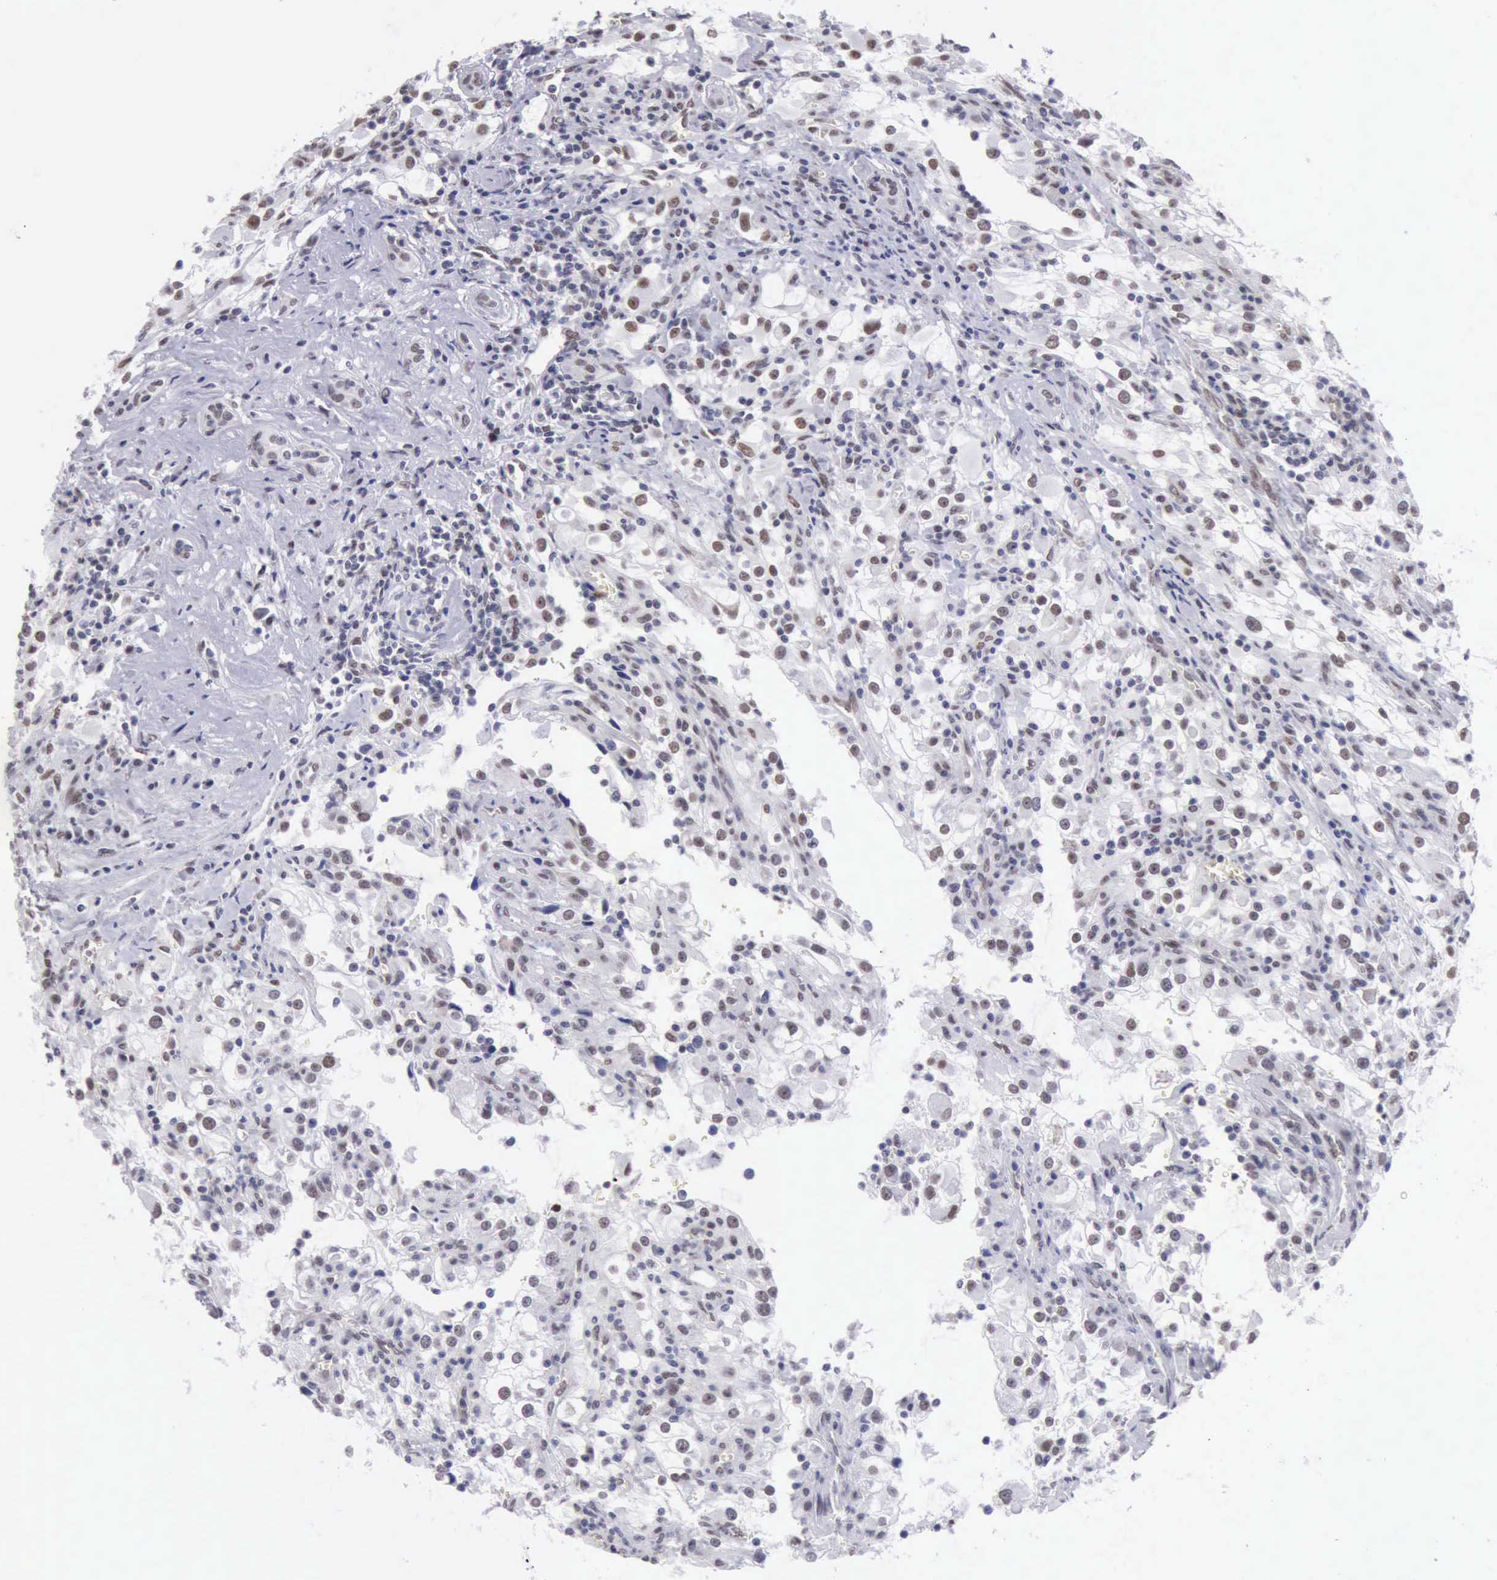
{"staining": {"intensity": "weak", "quantity": "<25%", "location": "nuclear"}, "tissue": "renal cancer", "cell_type": "Tumor cells", "image_type": "cancer", "snomed": [{"axis": "morphology", "description": "Adenocarcinoma, NOS"}, {"axis": "topography", "description": "Kidney"}], "caption": "Adenocarcinoma (renal) stained for a protein using immunohistochemistry (IHC) displays no positivity tumor cells.", "gene": "ERCC4", "patient": {"sex": "female", "age": 52}}